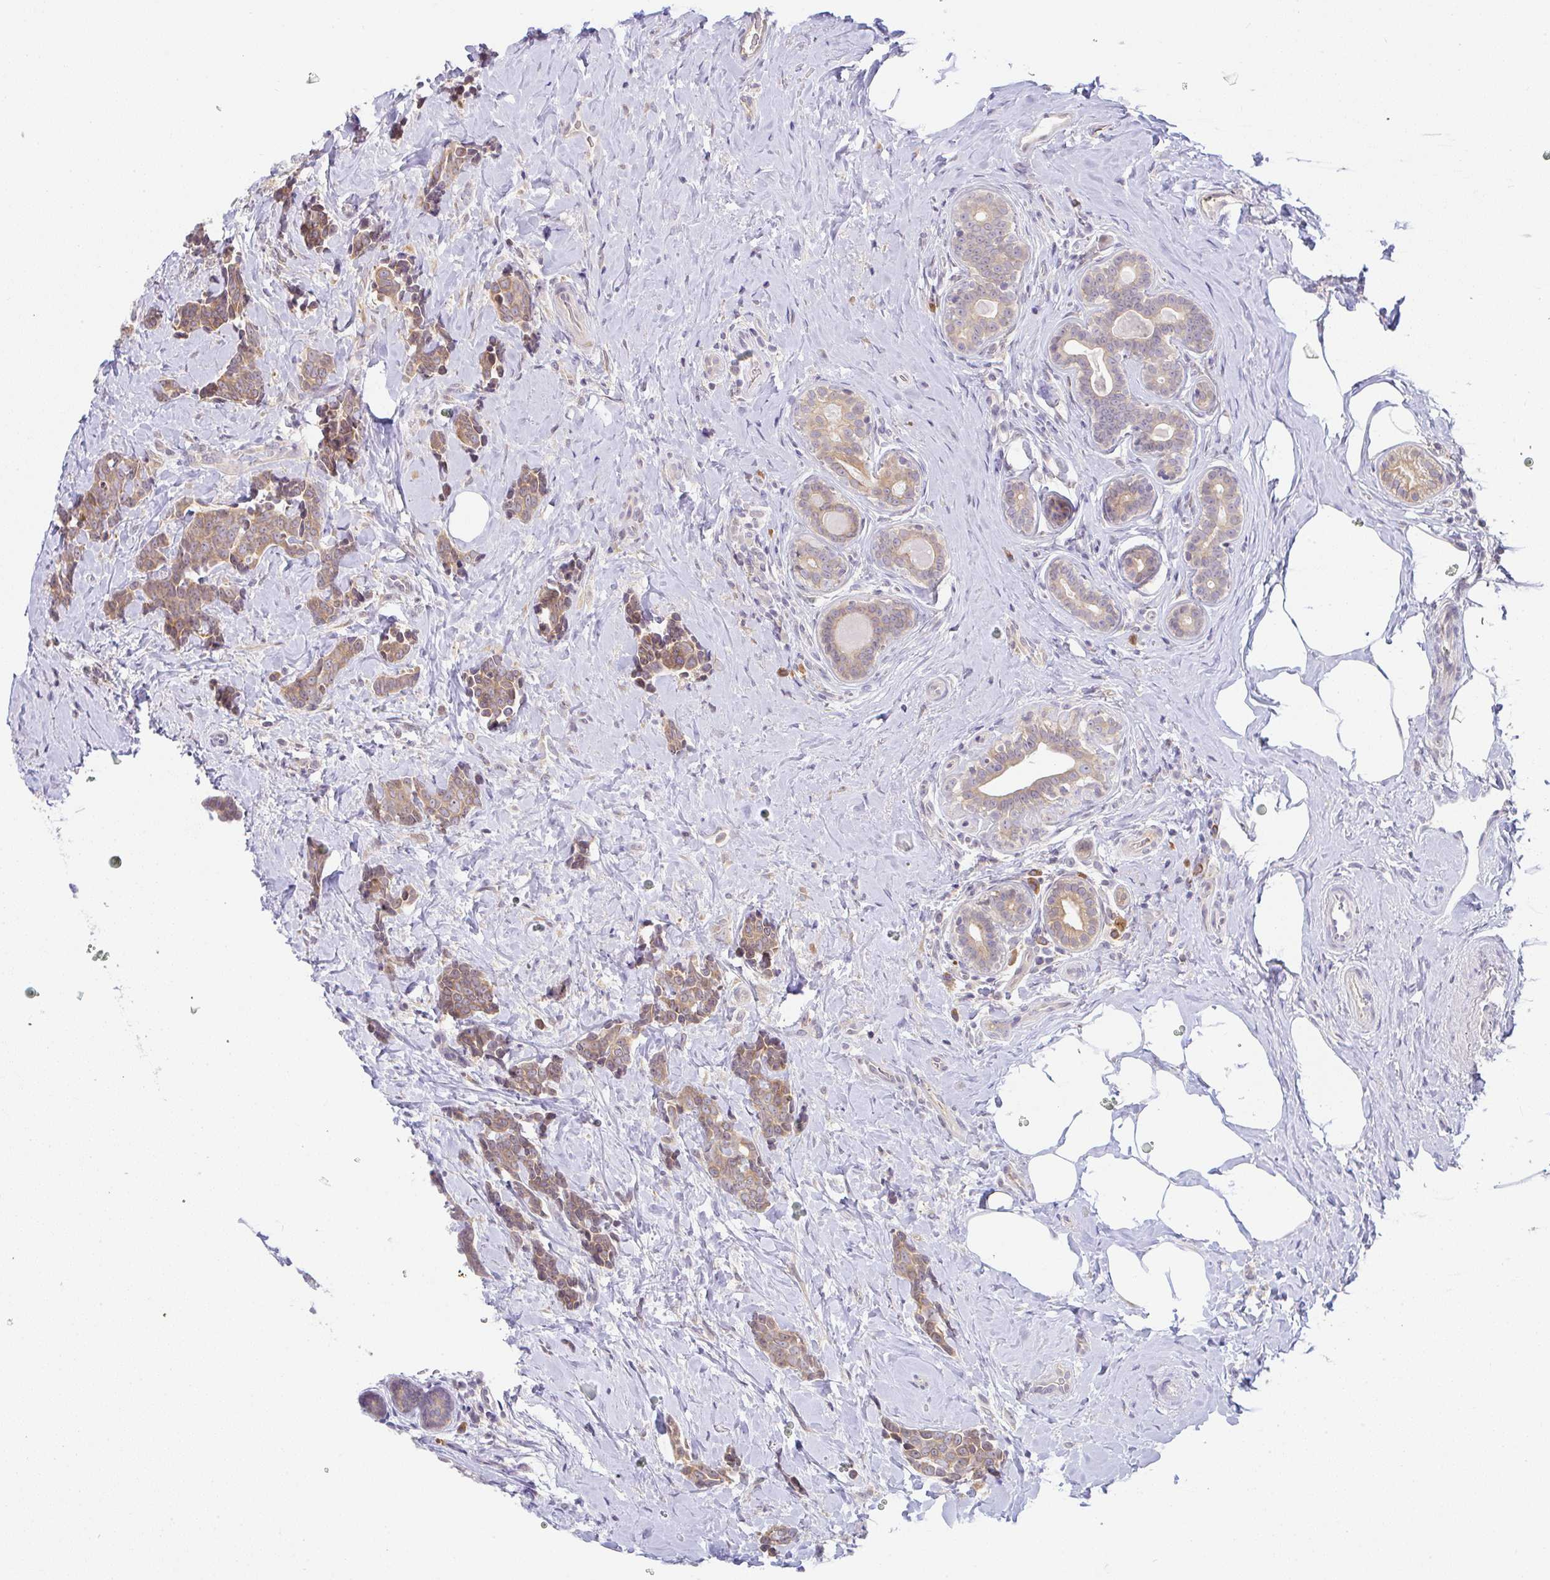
{"staining": {"intensity": "moderate", "quantity": ">75%", "location": "cytoplasmic/membranous"}, "tissue": "breast cancer", "cell_type": "Tumor cells", "image_type": "cancer", "snomed": [{"axis": "morphology", "description": "Duct carcinoma"}, {"axis": "topography", "description": "Breast"}], "caption": "DAB (3,3'-diaminobenzidine) immunohistochemical staining of human breast cancer shows moderate cytoplasmic/membranous protein positivity in approximately >75% of tumor cells.", "gene": "DERL2", "patient": {"sex": "female", "age": 71}}